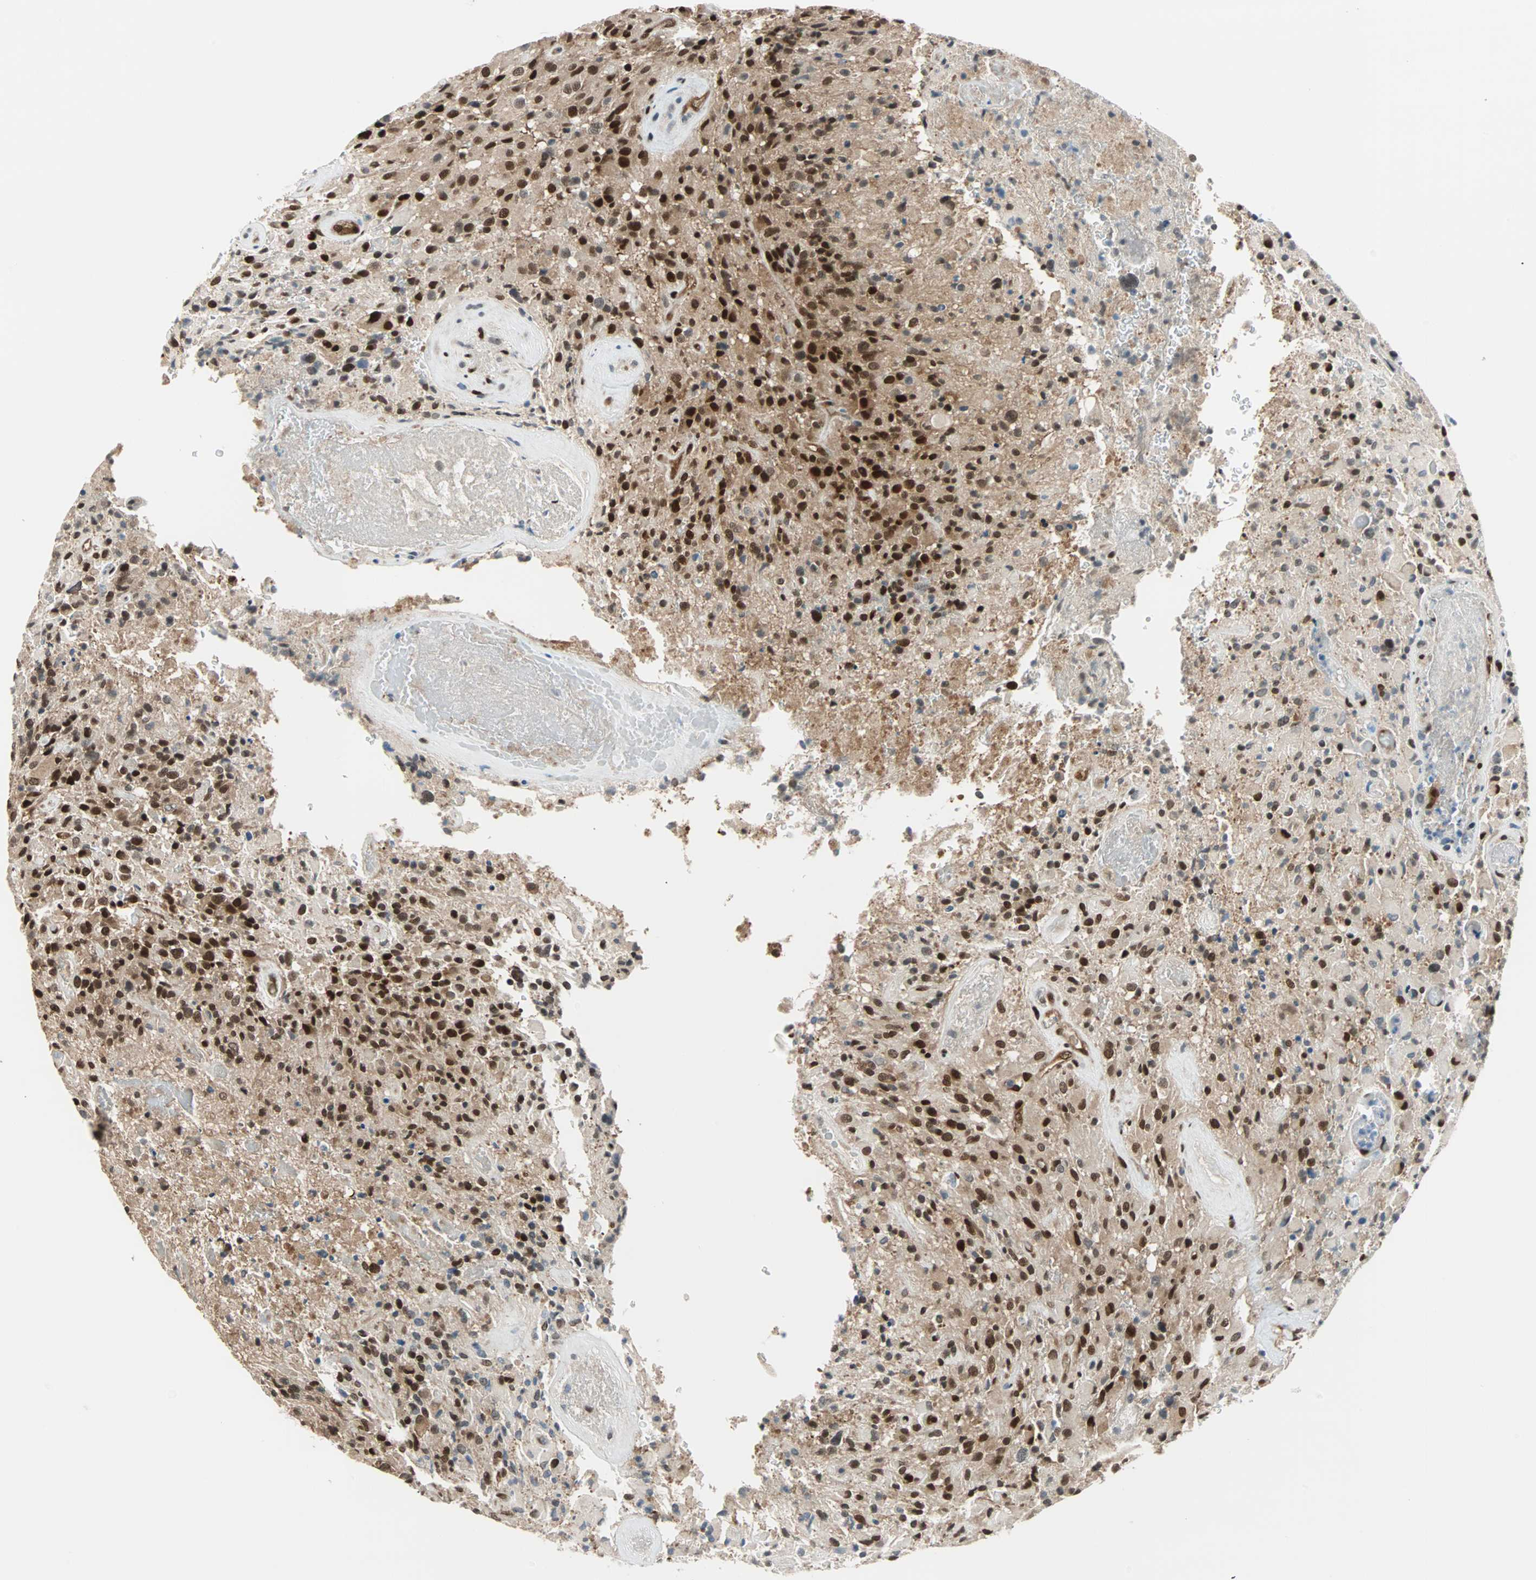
{"staining": {"intensity": "strong", "quantity": ">75%", "location": "cytoplasmic/membranous,nuclear"}, "tissue": "glioma", "cell_type": "Tumor cells", "image_type": "cancer", "snomed": [{"axis": "morphology", "description": "Glioma, malignant, High grade"}, {"axis": "topography", "description": "Brain"}], "caption": "DAB immunohistochemical staining of human glioma exhibits strong cytoplasmic/membranous and nuclear protein expression in approximately >75% of tumor cells. The staining was performed using DAB to visualize the protein expression in brown, while the nuclei were stained in blue with hematoxylin (Magnification: 20x).", "gene": "WWTR1", "patient": {"sex": "male", "age": 71}}